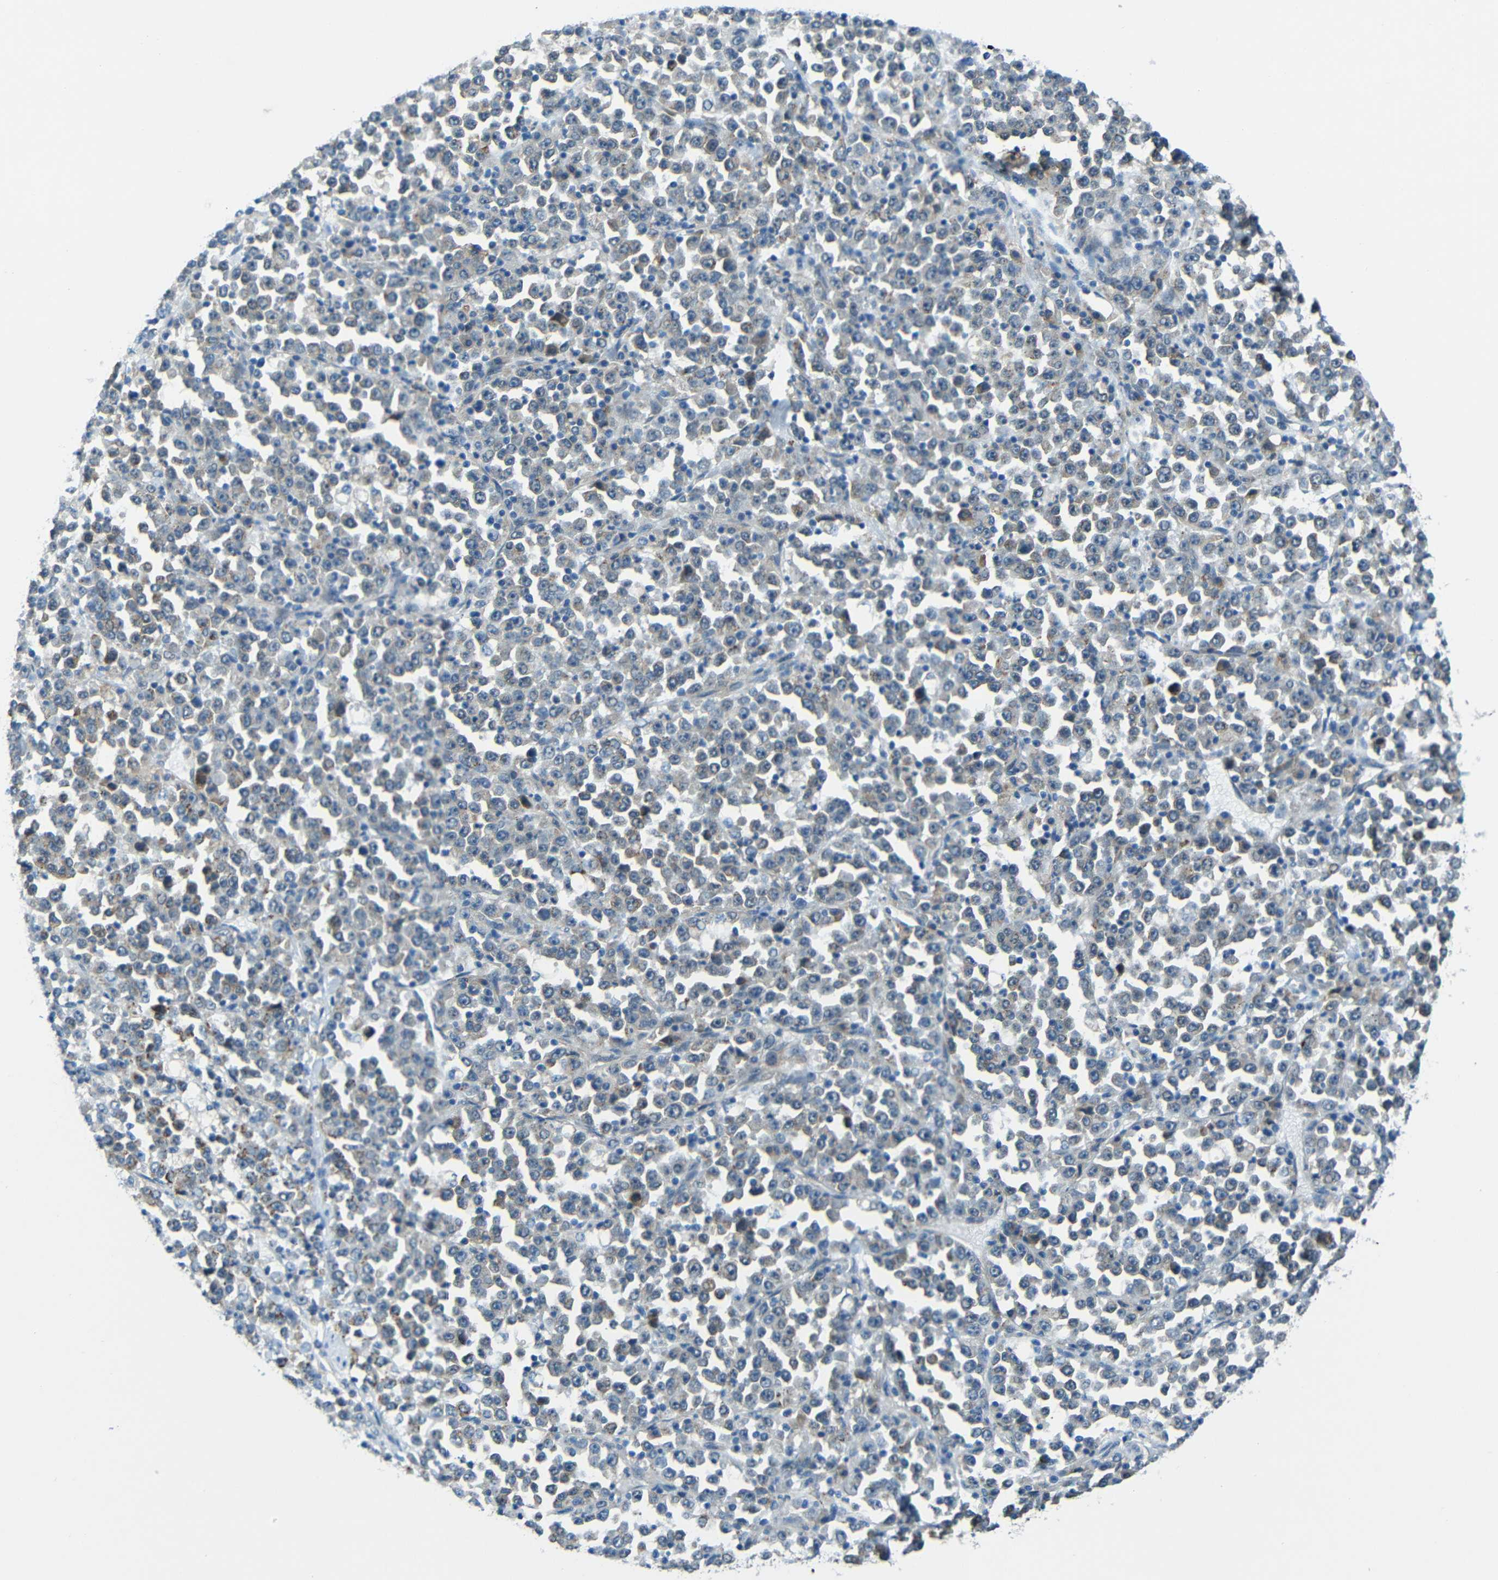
{"staining": {"intensity": "moderate", "quantity": "<25%", "location": "cytoplasmic/membranous"}, "tissue": "stomach cancer", "cell_type": "Tumor cells", "image_type": "cancer", "snomed": [{"axis": "morphology", "description": "Normal tissue, NOS"}, {"axis": "morphology", "description": "Adenocarcinoma, NOS"}, {"axis": "topography", "description": "Stomach, upper"}, {"axis": "topography", "description": "Stomach"}], "caption": "About <25% of tumor cells in human stomach adenocarcinoma exhibit moderate cytoplasmic/membranous protein positivity as visualized by brown immunohistochemical staining.", "gene": "ANKRD22", "patient": {"sex": "male", "age": 59}}